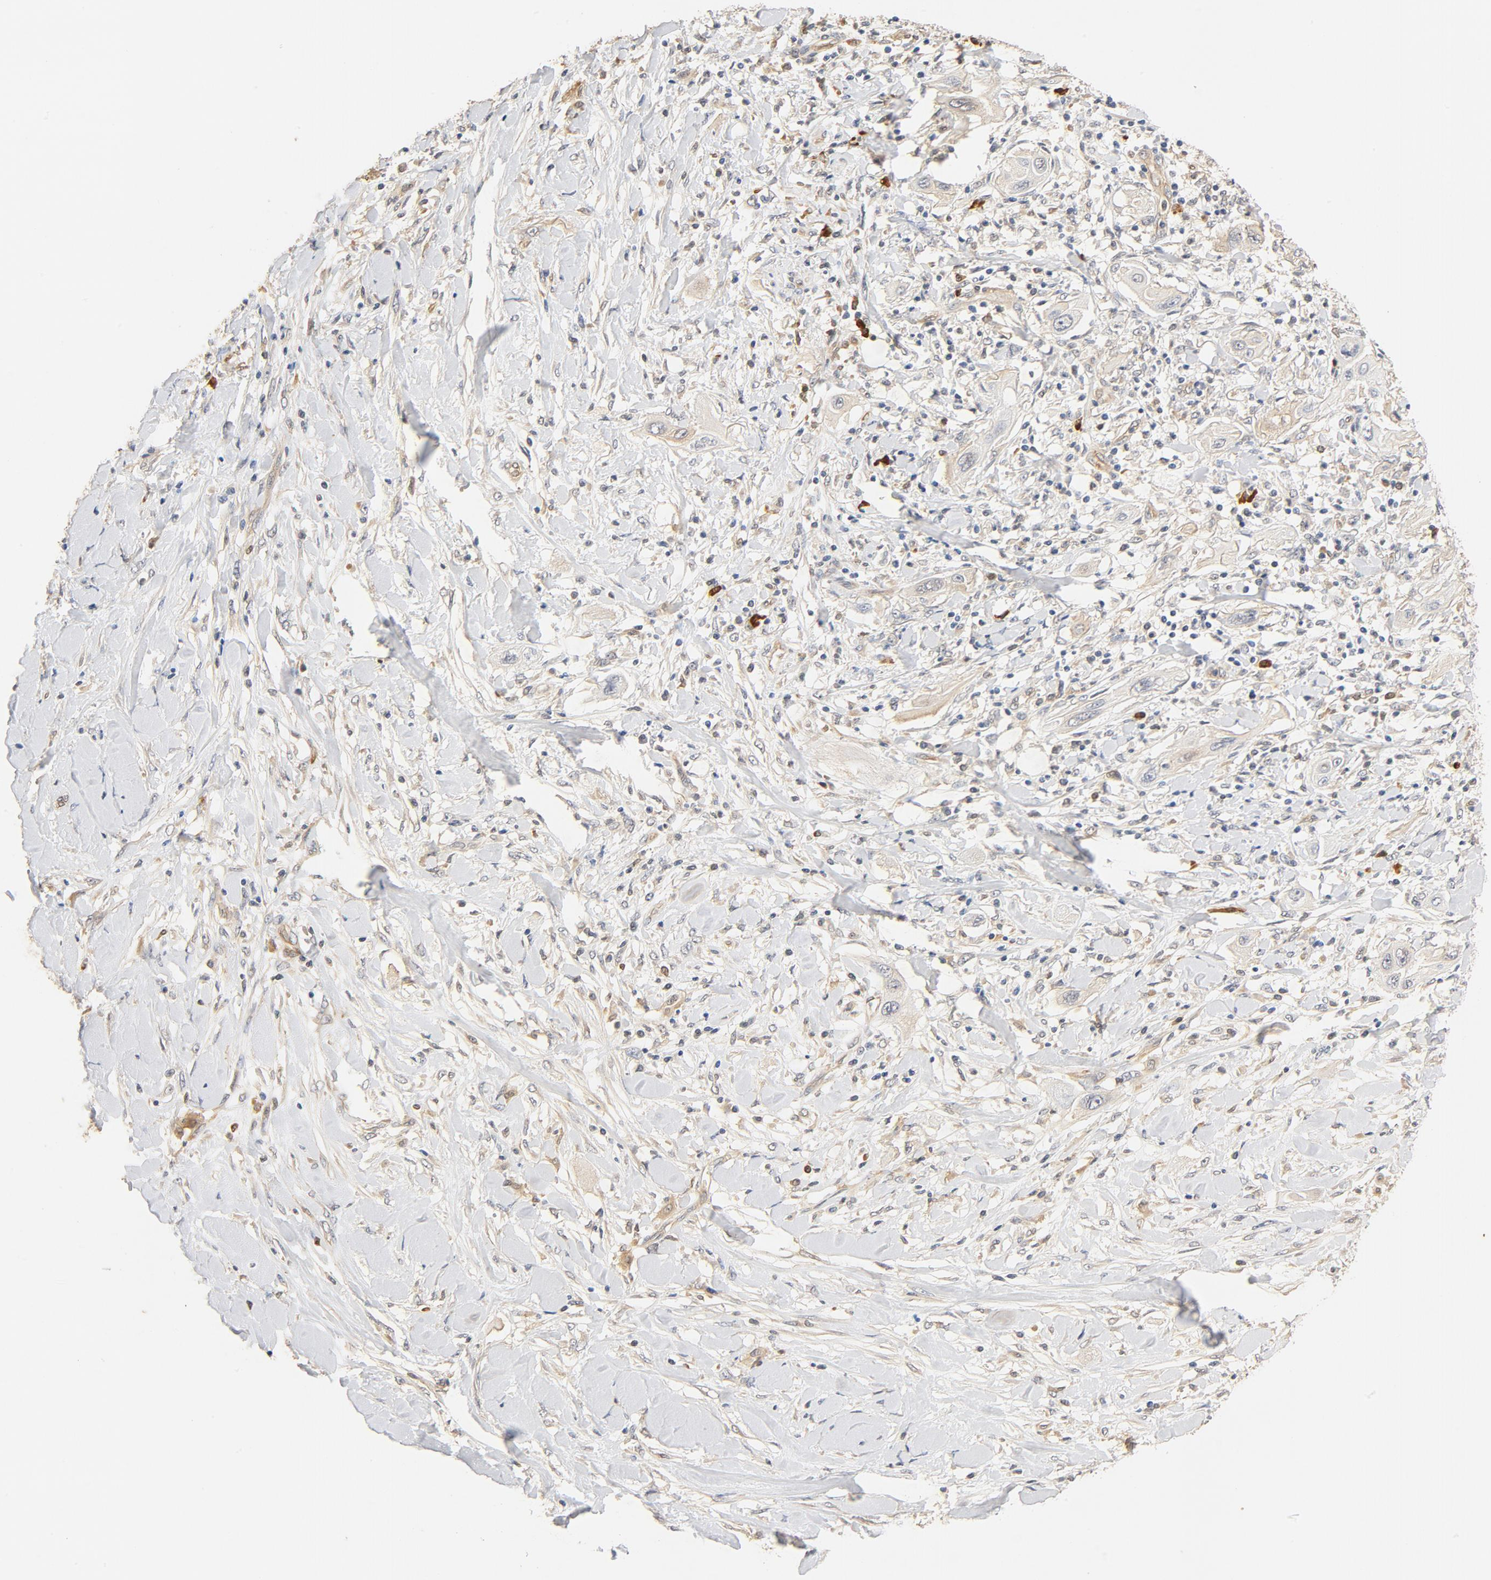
{"staining": {"intensity": "weak", "quantity": "25%-75%", "location": "cytoplasmic/membranous"}, "tissue": "lung cancer", "cell_type": "Tumor cells", "image_type": "cancer", "snomed": [{"axis": "morphology", "description": "Squamous cell carcinoma, NOS"}, {"axis": "topography", "description": "Lung"}], "caption": "About 25%-75% of tumor cells in lung cancer (squamous cell carcinoma) reveal weak cytoplasmic/membranous protein positivity as visualized by brown immunohistochemical staining.", "gene": "UBE2J1", "patient": {"sex": "female", "age": 47}}